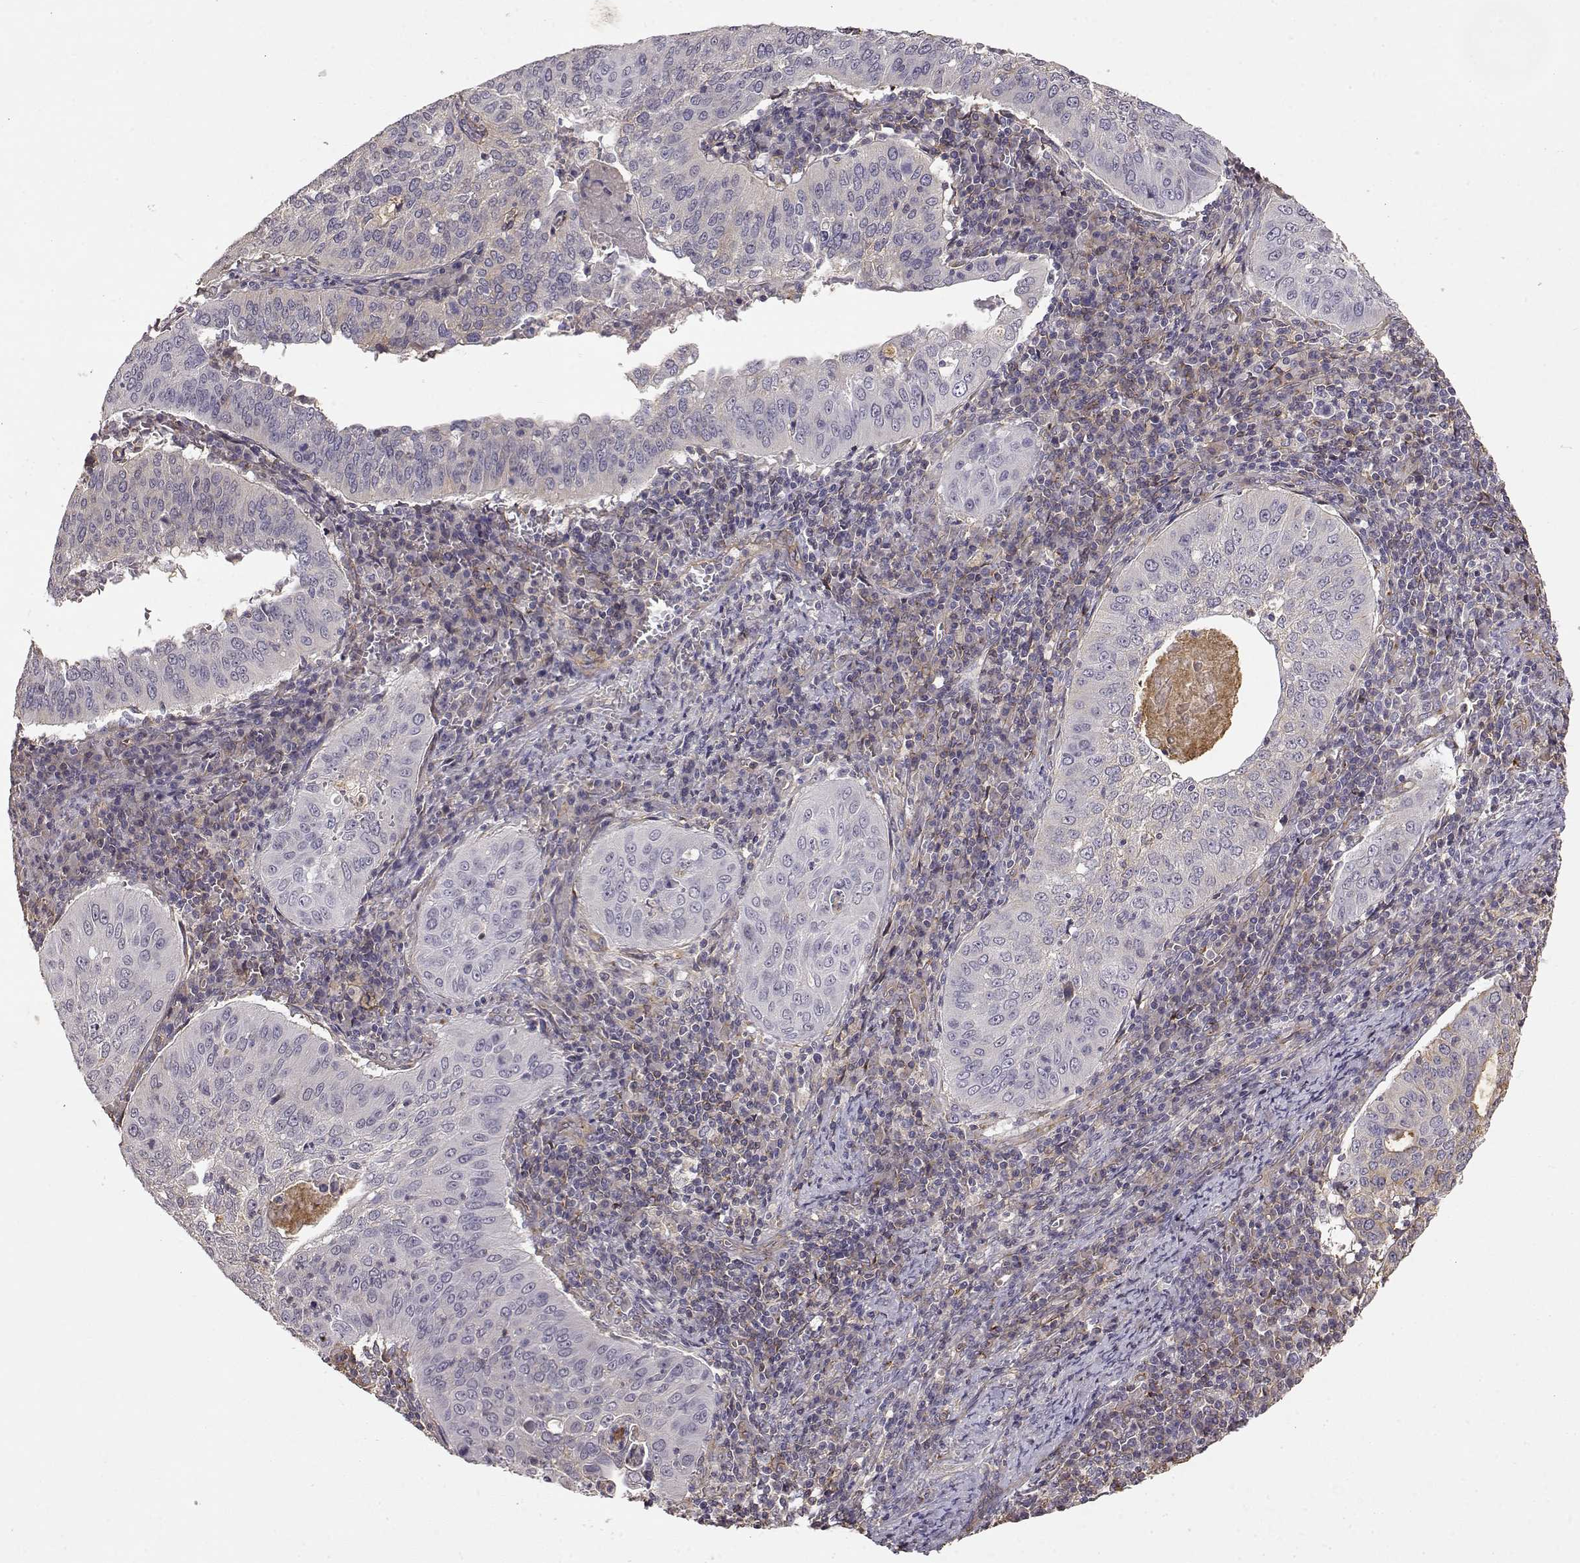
{"staining": {"intensity": "negative", "quantity": "none", "location": "none"}, "tissue": "cervical cancer", "cell_type": "Tumor cells", "image_type": "cancer", "snomed": [{"axis": "morphology", "description": "Squamous cell carcinoma, NOS"}, {"axis": "topography", "description": "Cervix"}], "caption": "High power microscopy photomicrograph of an immunohistochemistry photomicrograph of cervical squamous cell carcinoma, revealing no significant staining in tumor cells. (DAB immunohistochemistry visualized using brightfield microscopy, high magnification).", "gene": "IFITM1", "patient": {"sex": "female", "age": 39}}